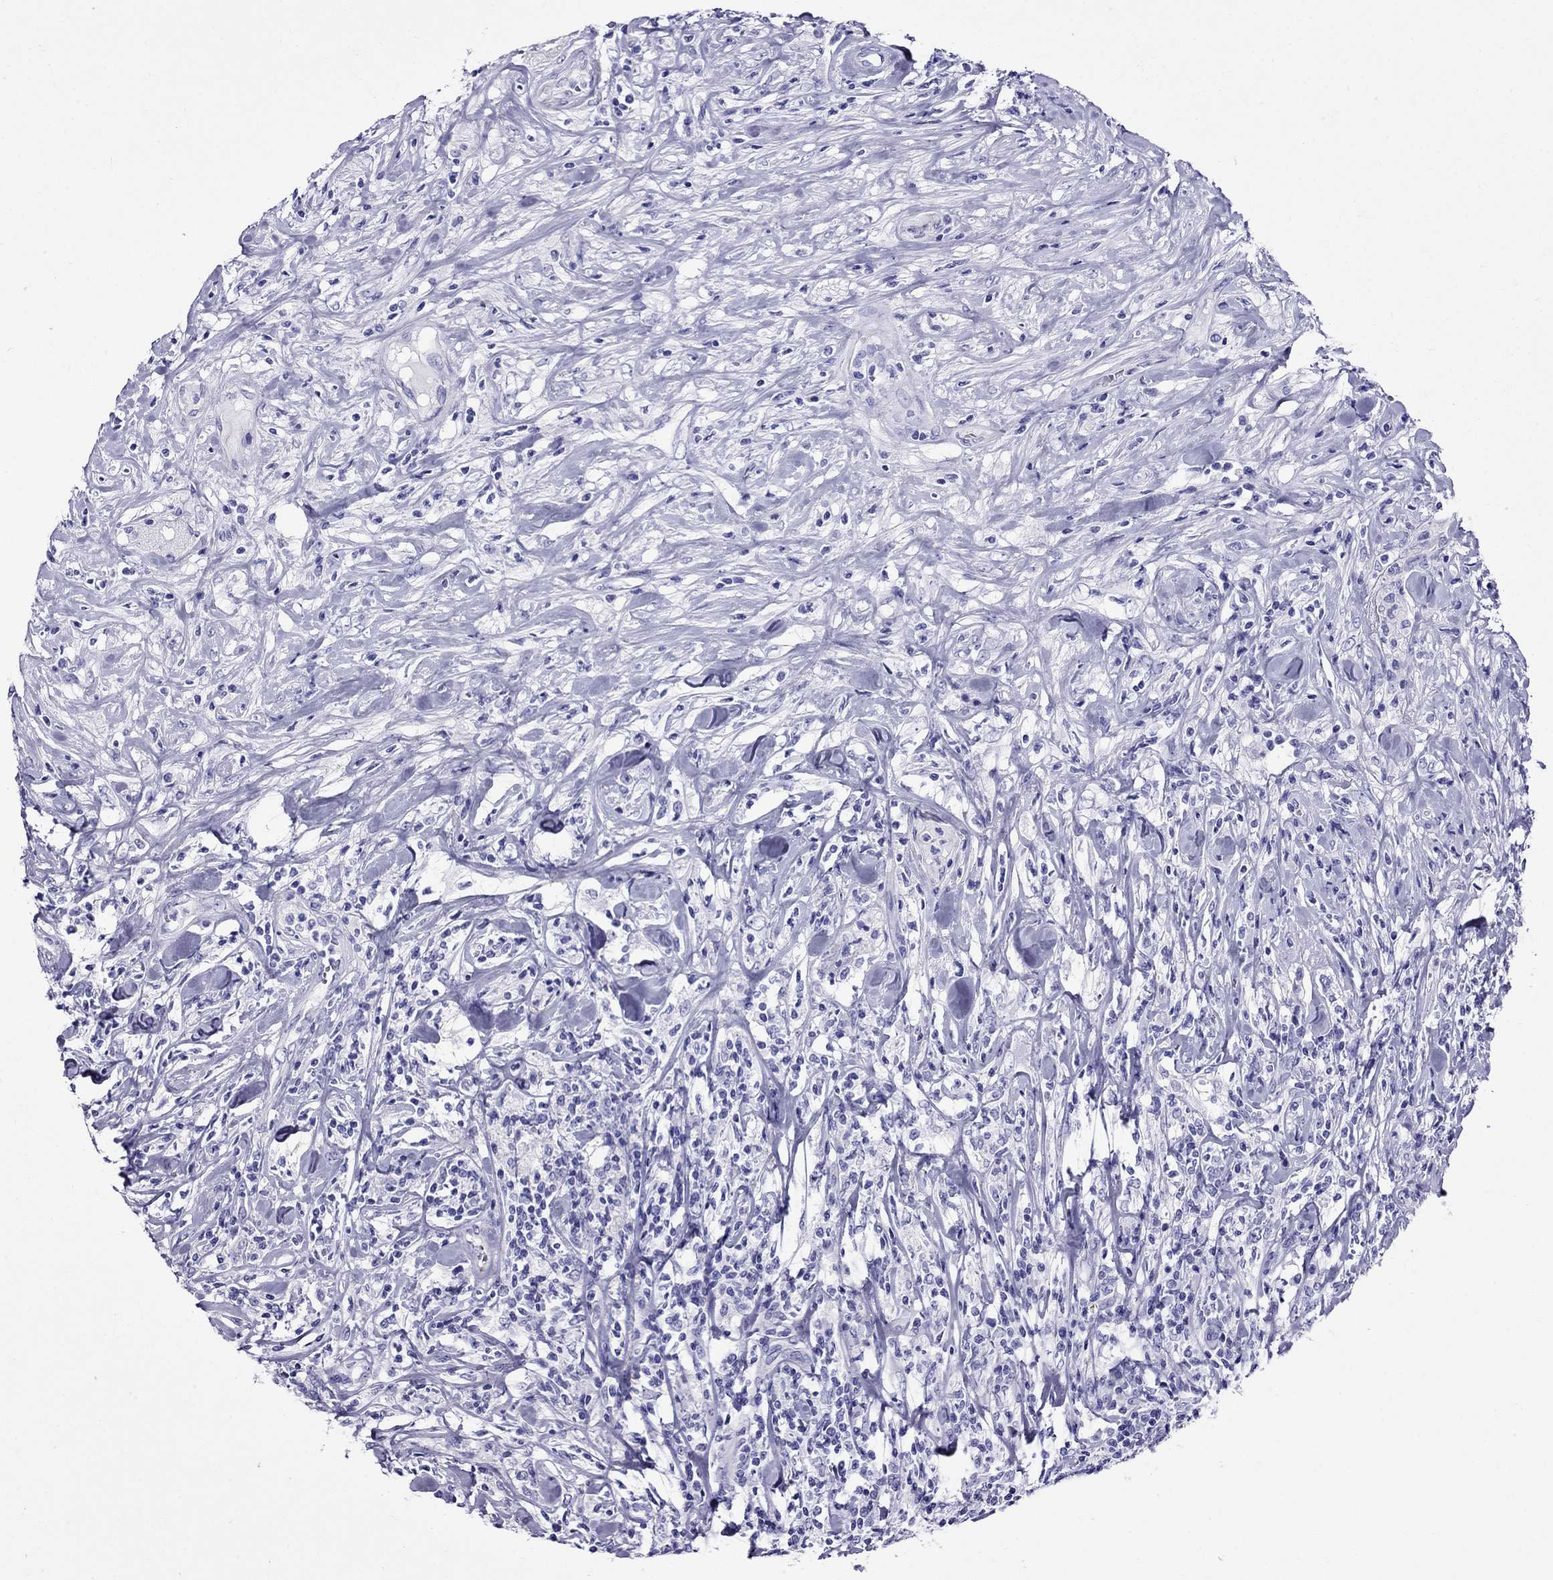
{"staining": {"intensity": "negative", "quantity": "none", "location": "none"}, "tissue": "lymphoma", "cell_type": "Tumor cells", "image_type": "cancer", "snomed": [{"axis": "morphology", "description": "Malignant lymphoma, non-Hodgkin's type, High grade"}, {"axis": "topography", "description": "Lymph node"}], "caption": "IHC micrograph of neoplastic tissue: human high-grade malignant lymphoma, non-Hodgkin's type stained with DAB (3,3'-diaminobenzidine) demonstrates no significant protein positivity in tumor cells.", "gene": "CRYBA1", "patient": {"sex": "female", "age": 84}}